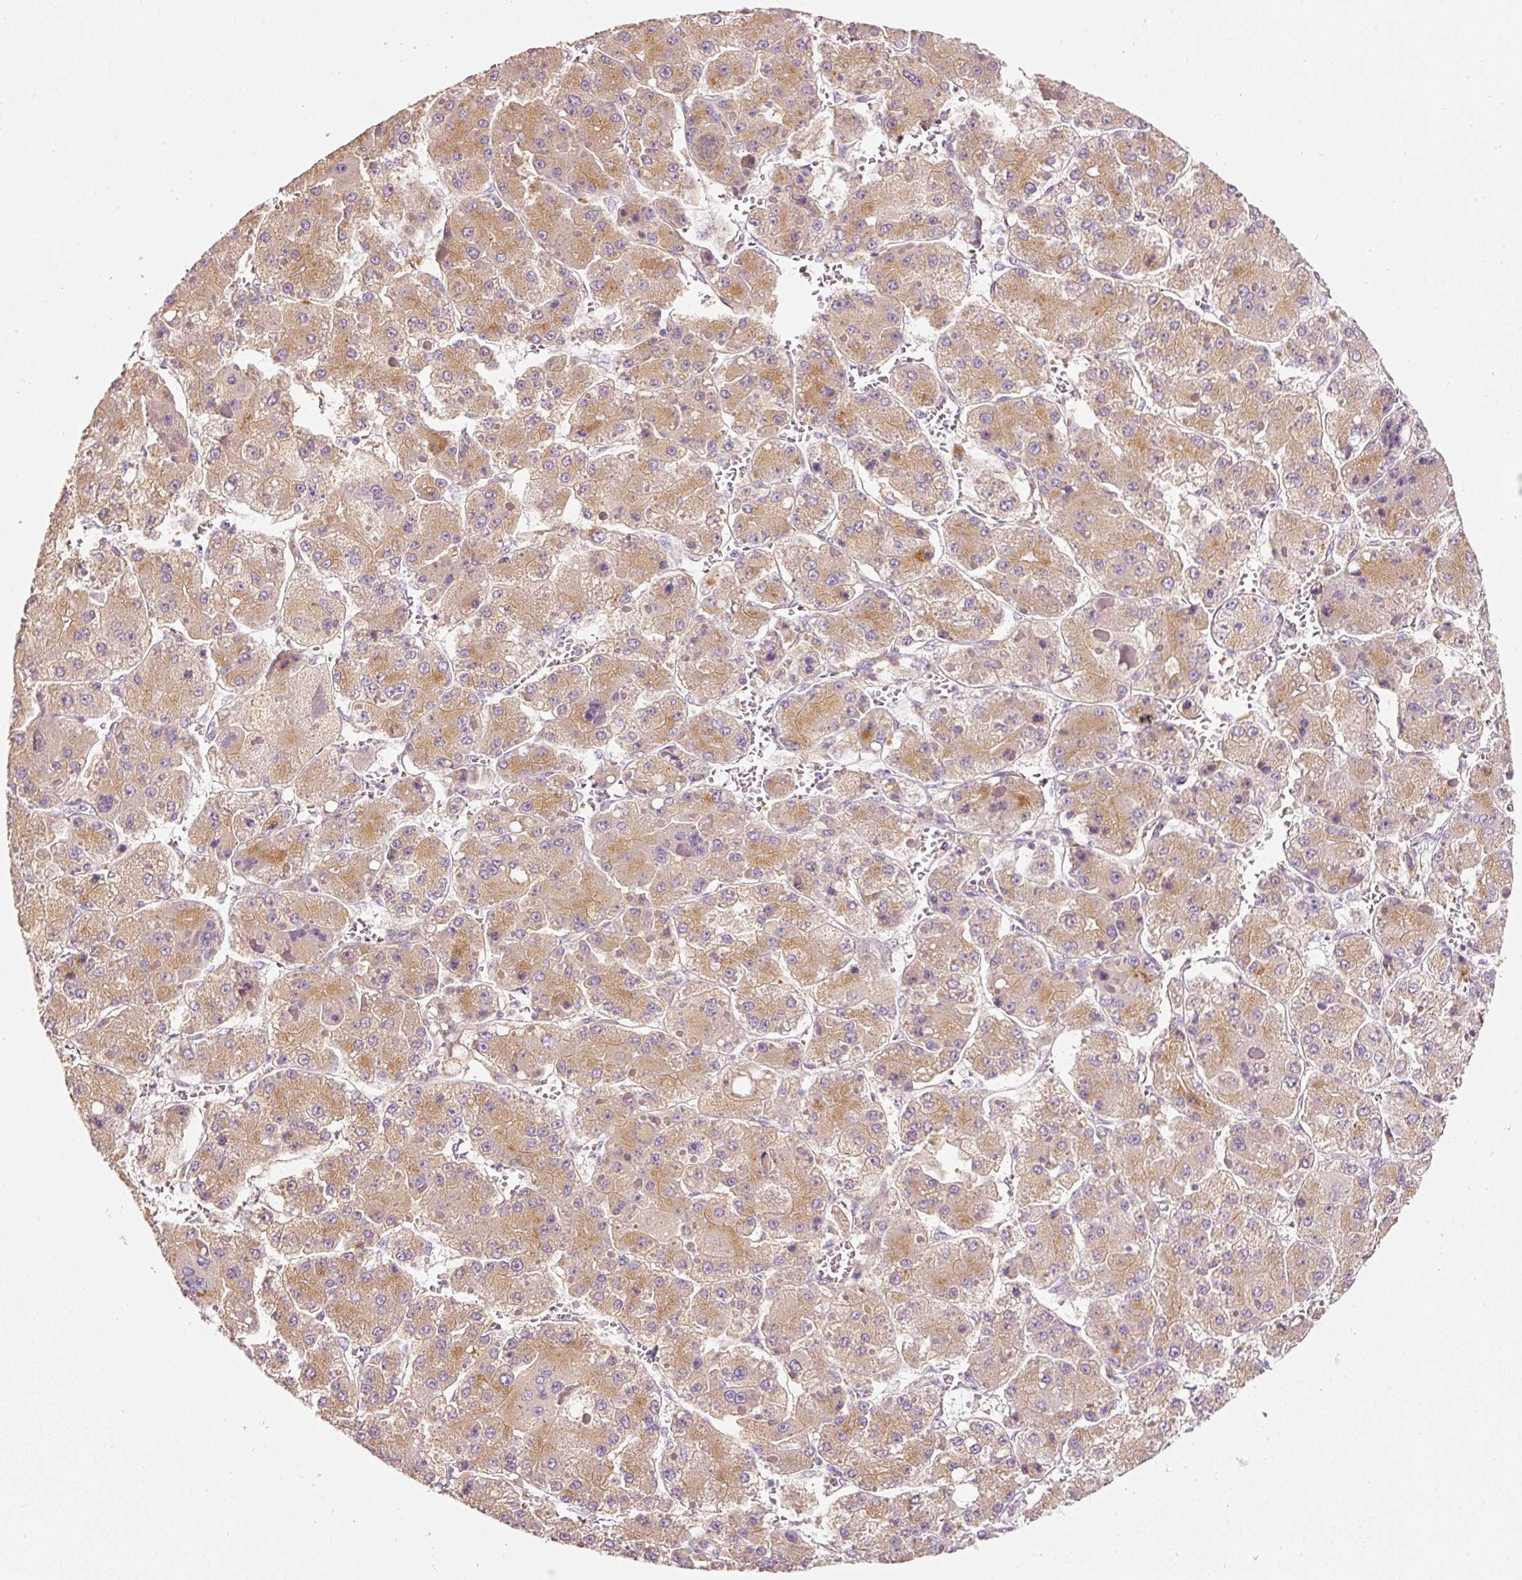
{"staining": {"intensity": "moderate", "quantity": ">75%", "location": "cytoplasmic/membranous"}, "tissue": "liver cancer", "cell_type": "Tumor cells", "image_type": "cancer", "snomed": [{"axis": "morphology", "description": "Carcinoma, Hepatocellular, NOS"}, {"axis": "topography", "description": "Liver"}], "caption": "Brown immunohistochemical staining in hepatocellular carcinoma (liver) displays moderate cytoplasmic/membranous expression in about >75% of tumor cells. (IHC, brightfield microscopy, high magnification).", "gene": "RNF167", "patient": {"sex": "female", "age": 73}}